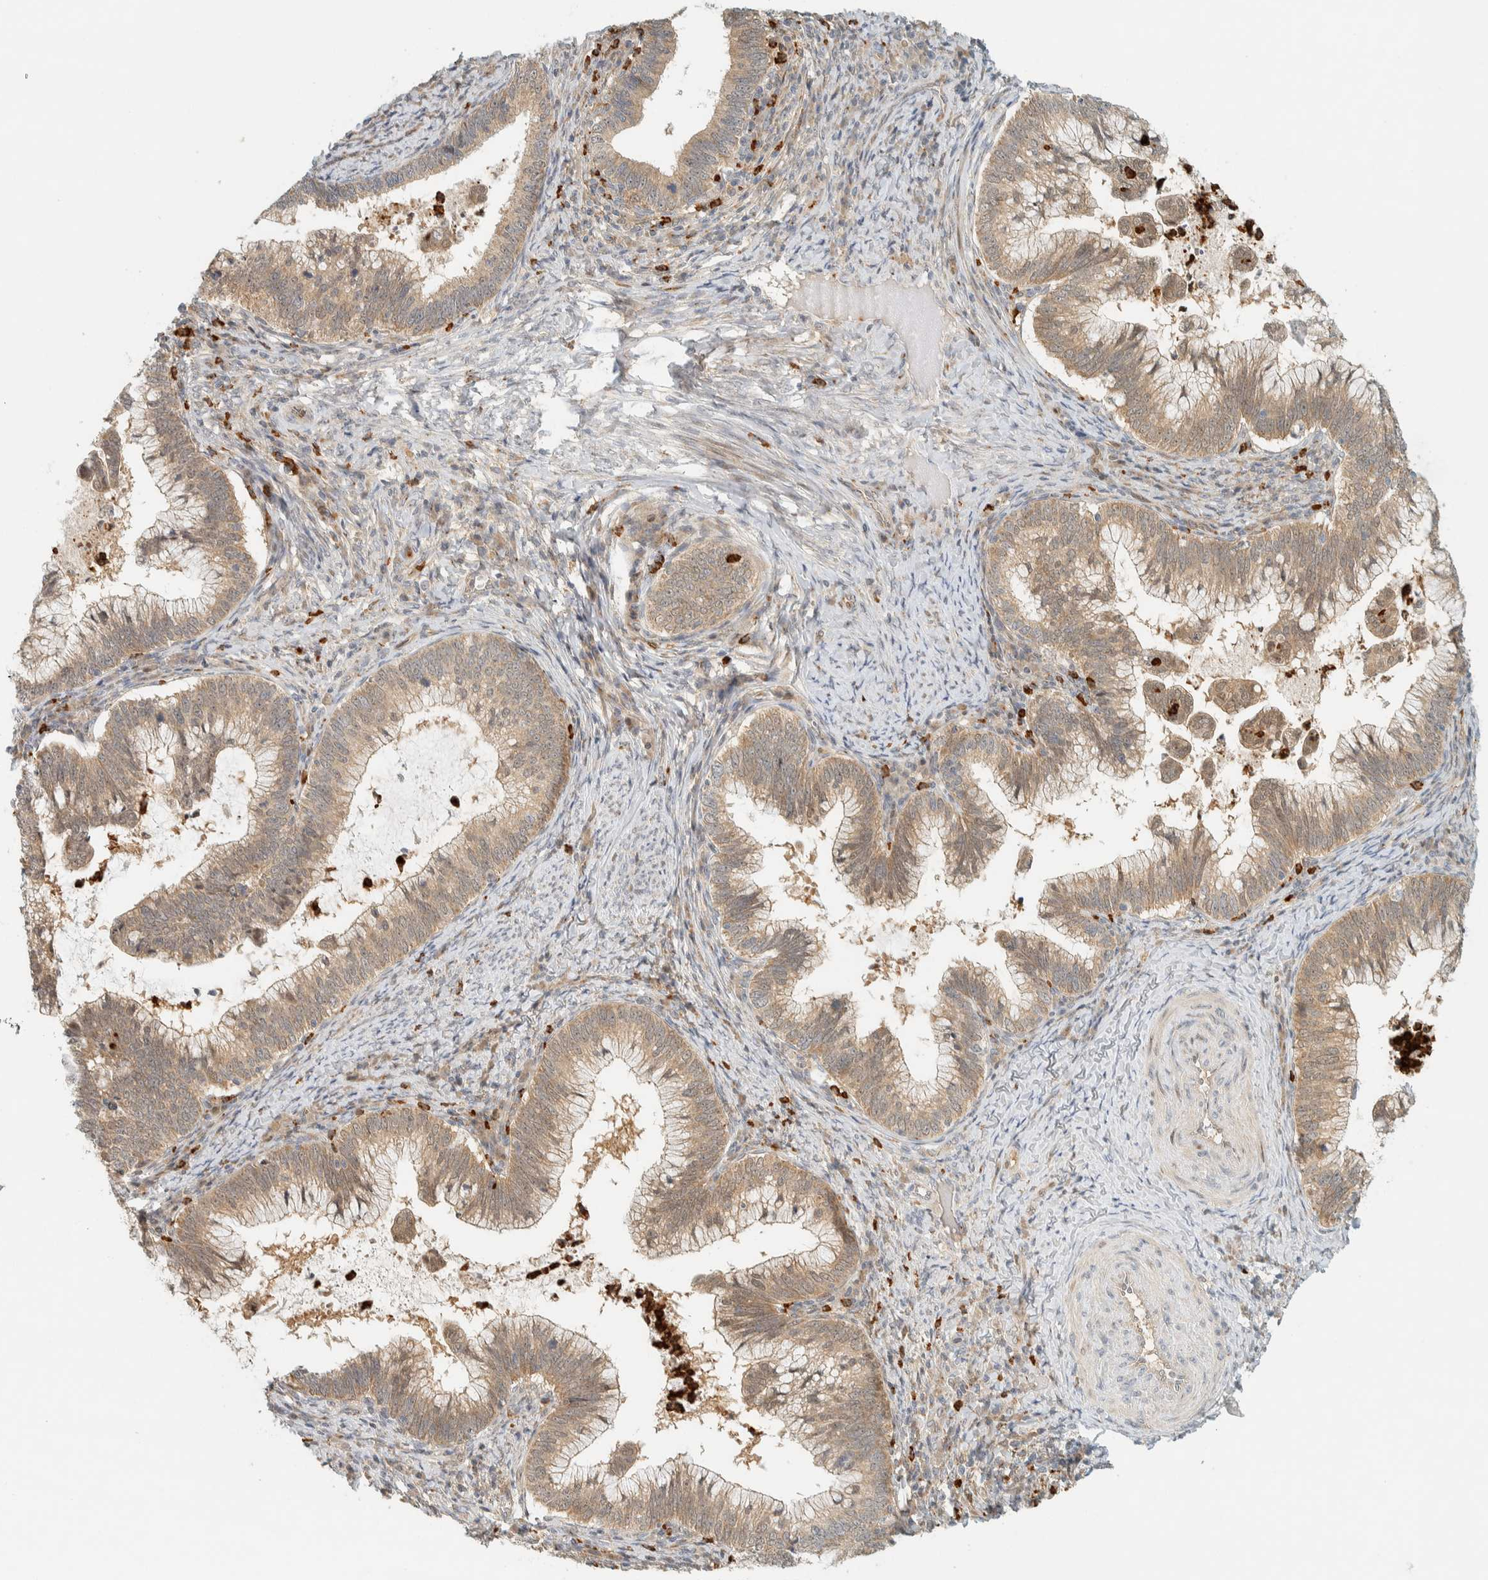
{"staining": {"intensity": "weak", "quantity": ">75%", "location": "cytoplasmic/membranous"}, "tissue": "cervical cancer", "cell_type": "Tumor cells", "image_type": "cancer", "snomed": [{"axis": "morphology", "description": "Adenocarcinoma, NOS"}, {"axis": "topography", "description": "Cervix"}], "caption": "Weak cytoplasmic/membranous expression for a protein is appreciated in about >75% of tumor cells of cervical cancer using immunohistochemistry (IHC).", "gene": "CCDC171", "patient": {"sex": "female", "age": 36}}